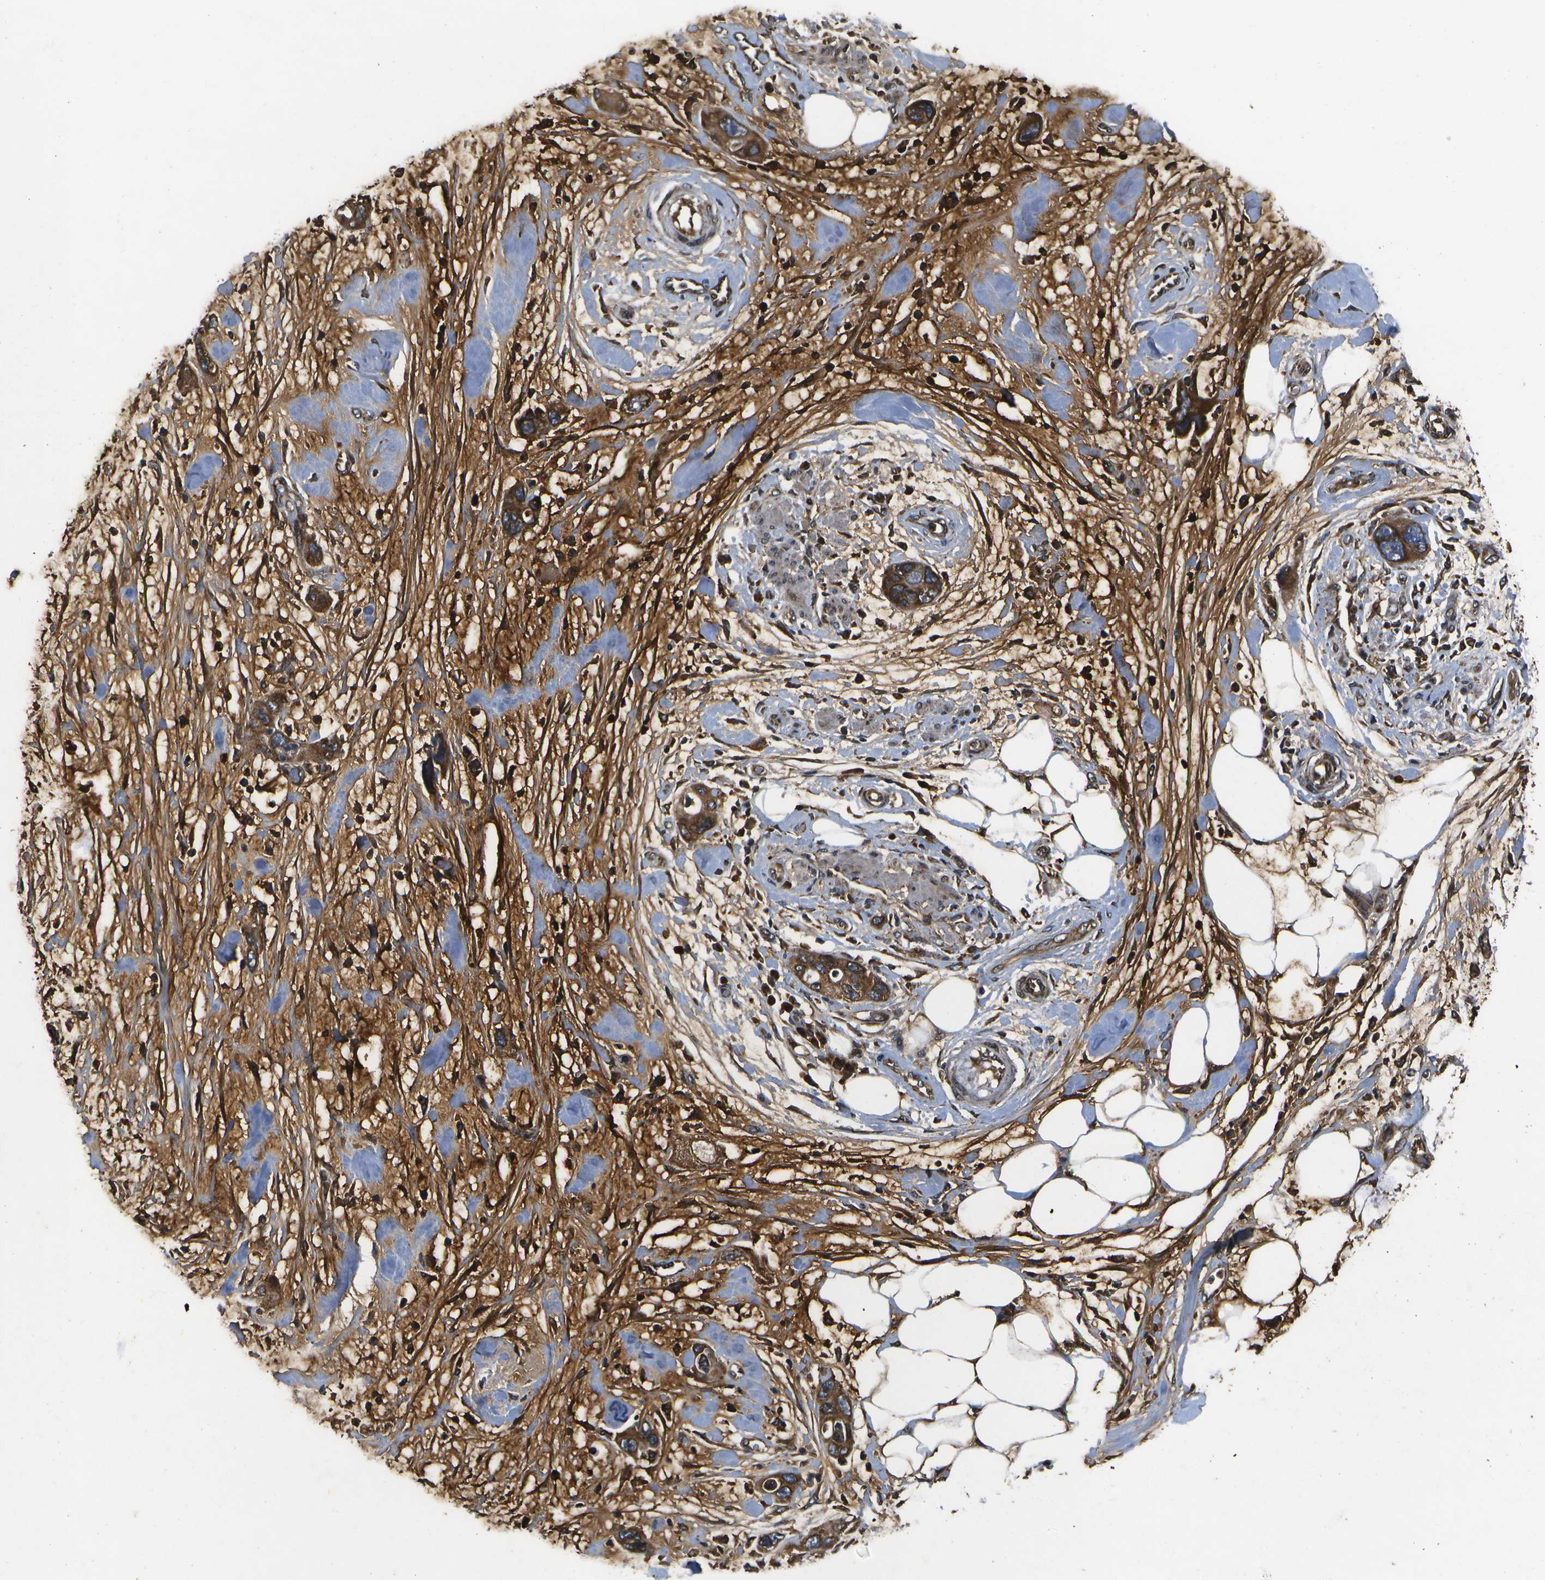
{"staining": {"intensity": "moderate", "quantity": ">75%", "location": "cytoplasmic/membranous"}, "tissue": "pancreatic cancer", "cell_type": "Tumor cells", "image_type": "cancer", "snomed": [{"axis": "morphology", "description": "Normal tissue, NOS"}, {"axis": "morphology", "description": "Adenocarcinoma, NOS"}, {"axis": "topography", "description": "Pancreas"}], "caption": "About >75% of tumor cells in human pancreatic cancer (adenocarcinoma) reveal moderate cytoplasmic/membranous protein staining as visualized by brown immunohistochemical staining.", "gene": "HFE", "patient": {"sex": "female", "age": 71}}